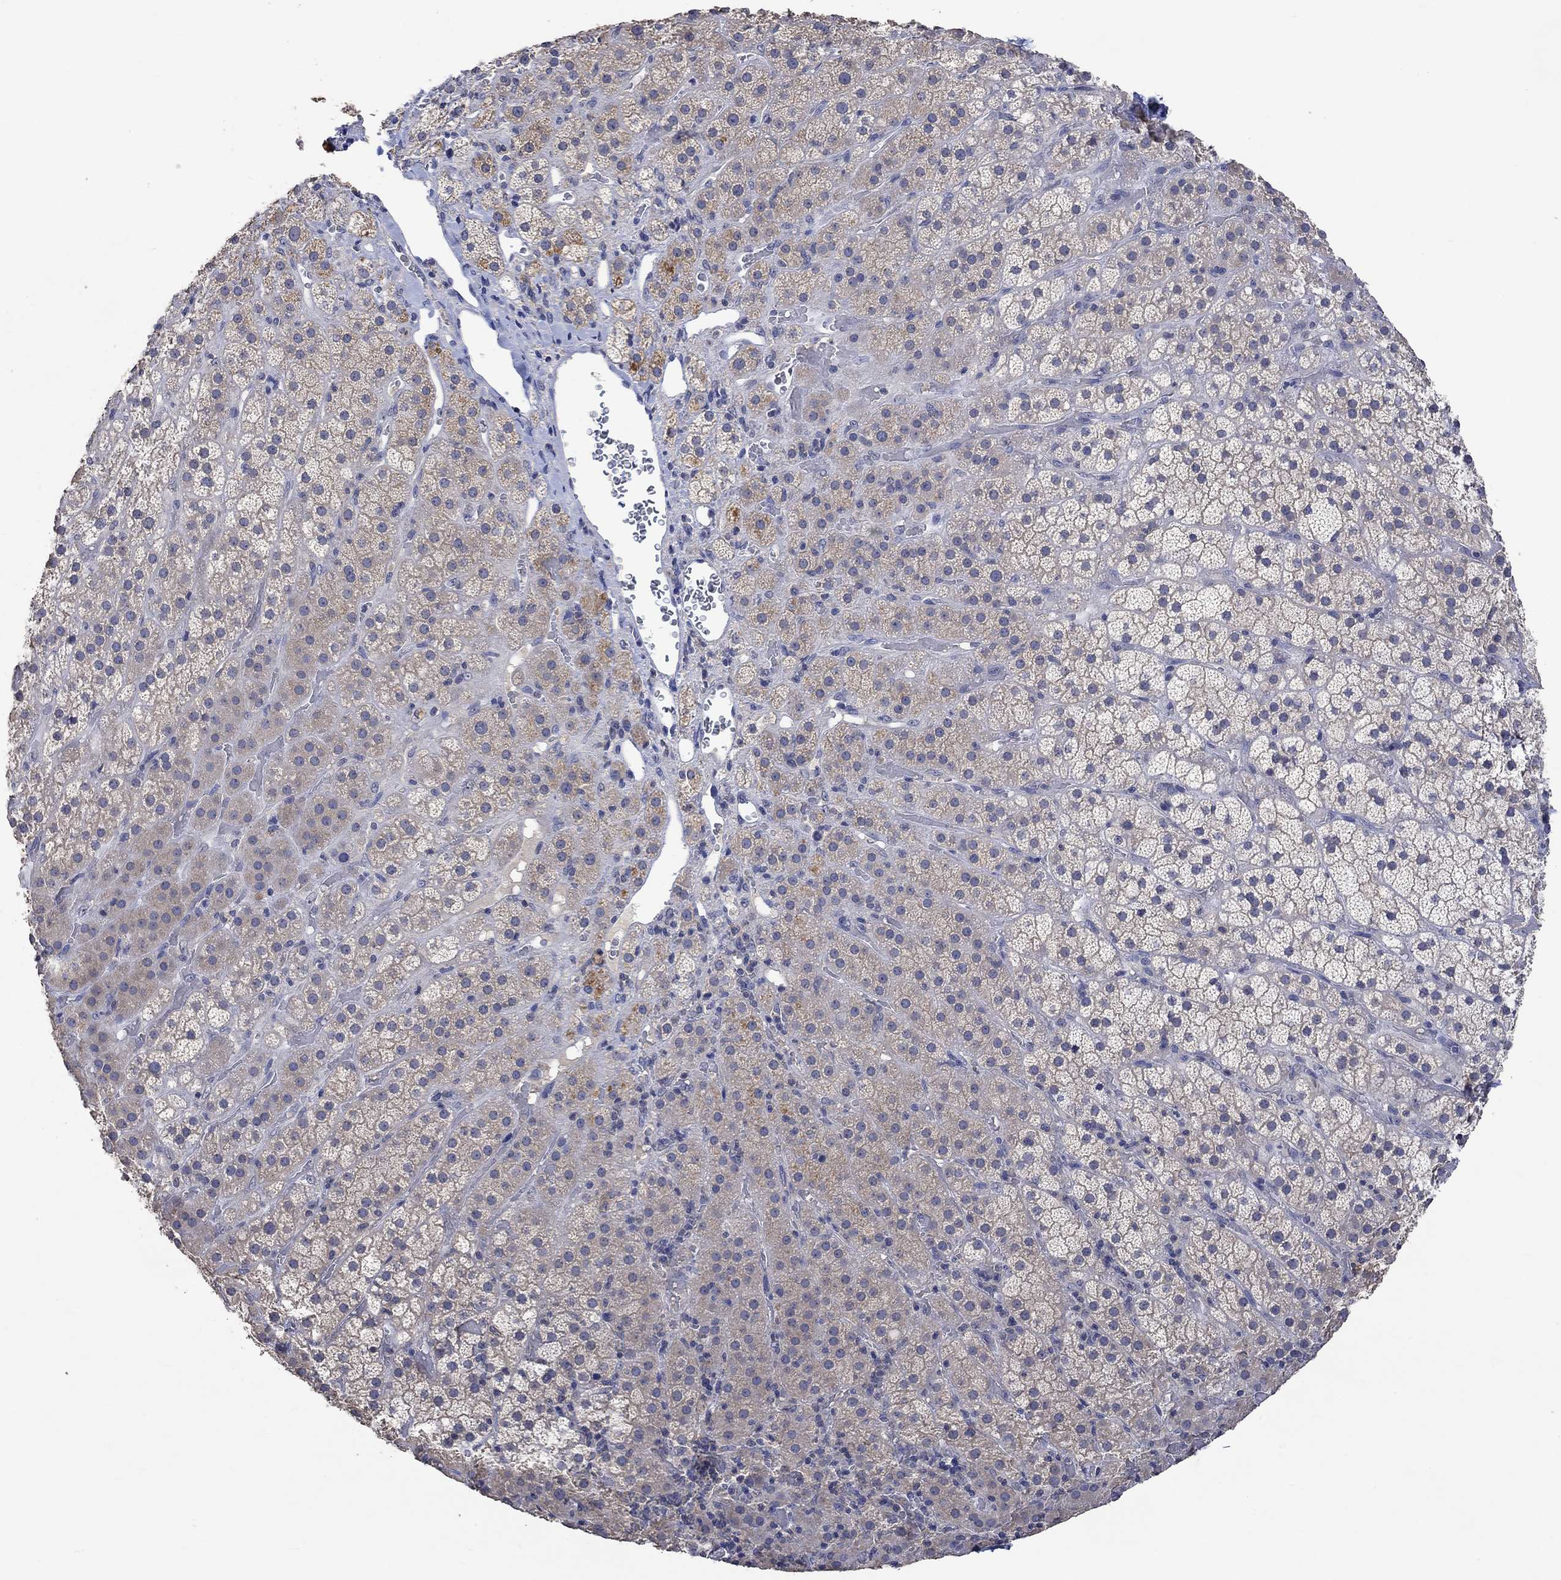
{"staining": {"intensity": "moderate", "quantity": "<25%", "location": "cytoplasmic/membranous"}, "tissue": "adrenal gland", "cell_type": "Glandular cells", "image_type": "normal", "snomed": [{"axis": "morphology", "description": "Normal tissue, NOS"}, {"axis": "topography", "description": "Adrenal gland"}], "caption": "The photomicrograph shows immunohistochemical staining of benign adrenal gland. There is moderate cytoplasmic/membranous staining is present in about <25% of glandular cells. Immunohistochemistry stains the protein in brown and the nuclei are stained blue.", "gene": "PTPN20", "patient": {"sex": "male", "age": 57}}